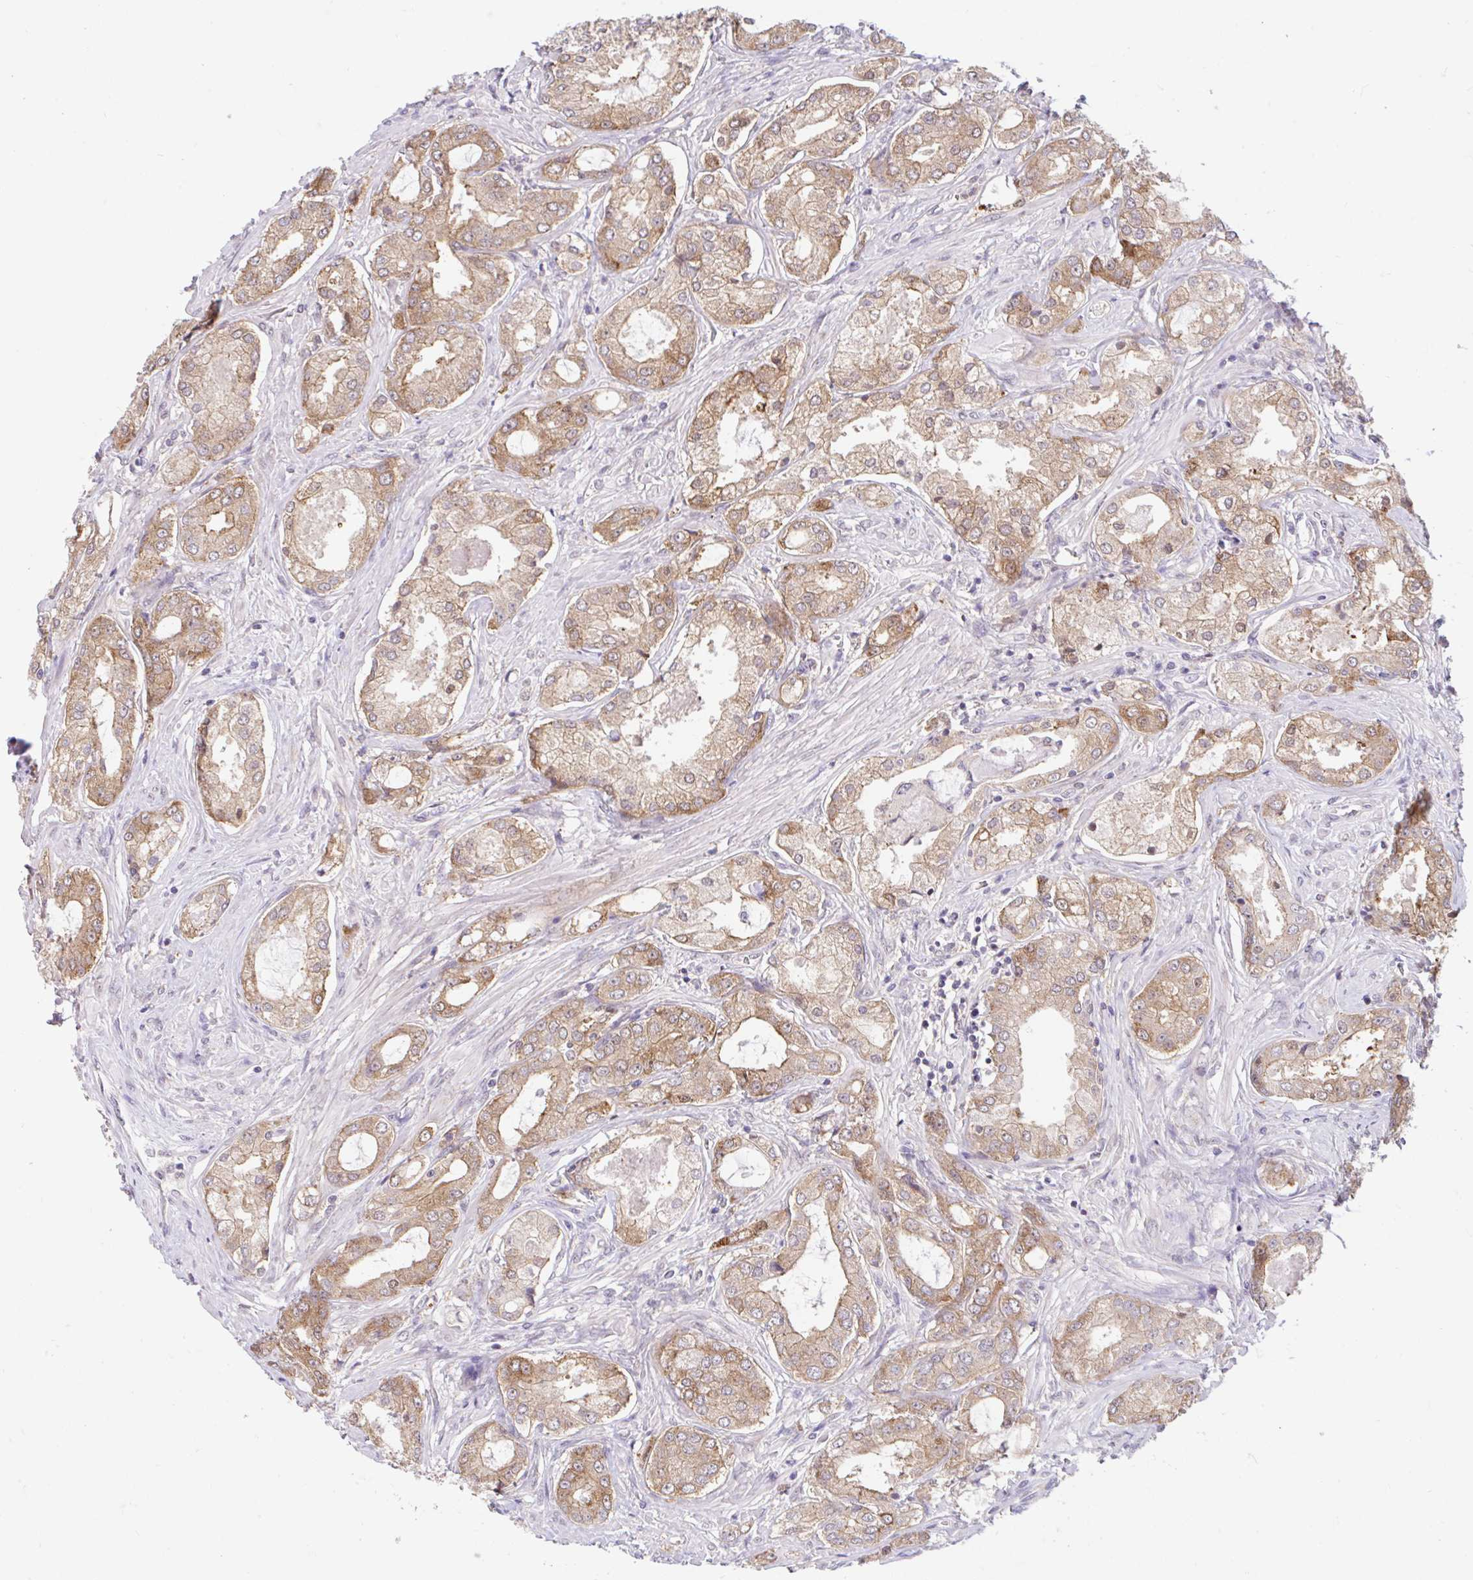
{"staining": {"intensity": "moderate", "quantity": "25%-75%", "location": "cytoplasmic/membranous"}, "tissue": "prostate cancer", "cell_type": "Tumor cells", "image_type": "cancer", "snomed": [{"axis": "morphology", "description": "Adenocarcinoma, Low grade"}, {"axis": "topography", "description": "Prostate"}], "caption": "Immunohistochemistry histopathology image of adenocarcinoma (low-grade) (prostate) stained for a protein (brown), which reveals medium levels of moderate cytoplasmic/membranous expression in approximately 25%-75% of tumor cells.", "gene": "RALBP1", "patient": {"sex": "male", "age": 68}}